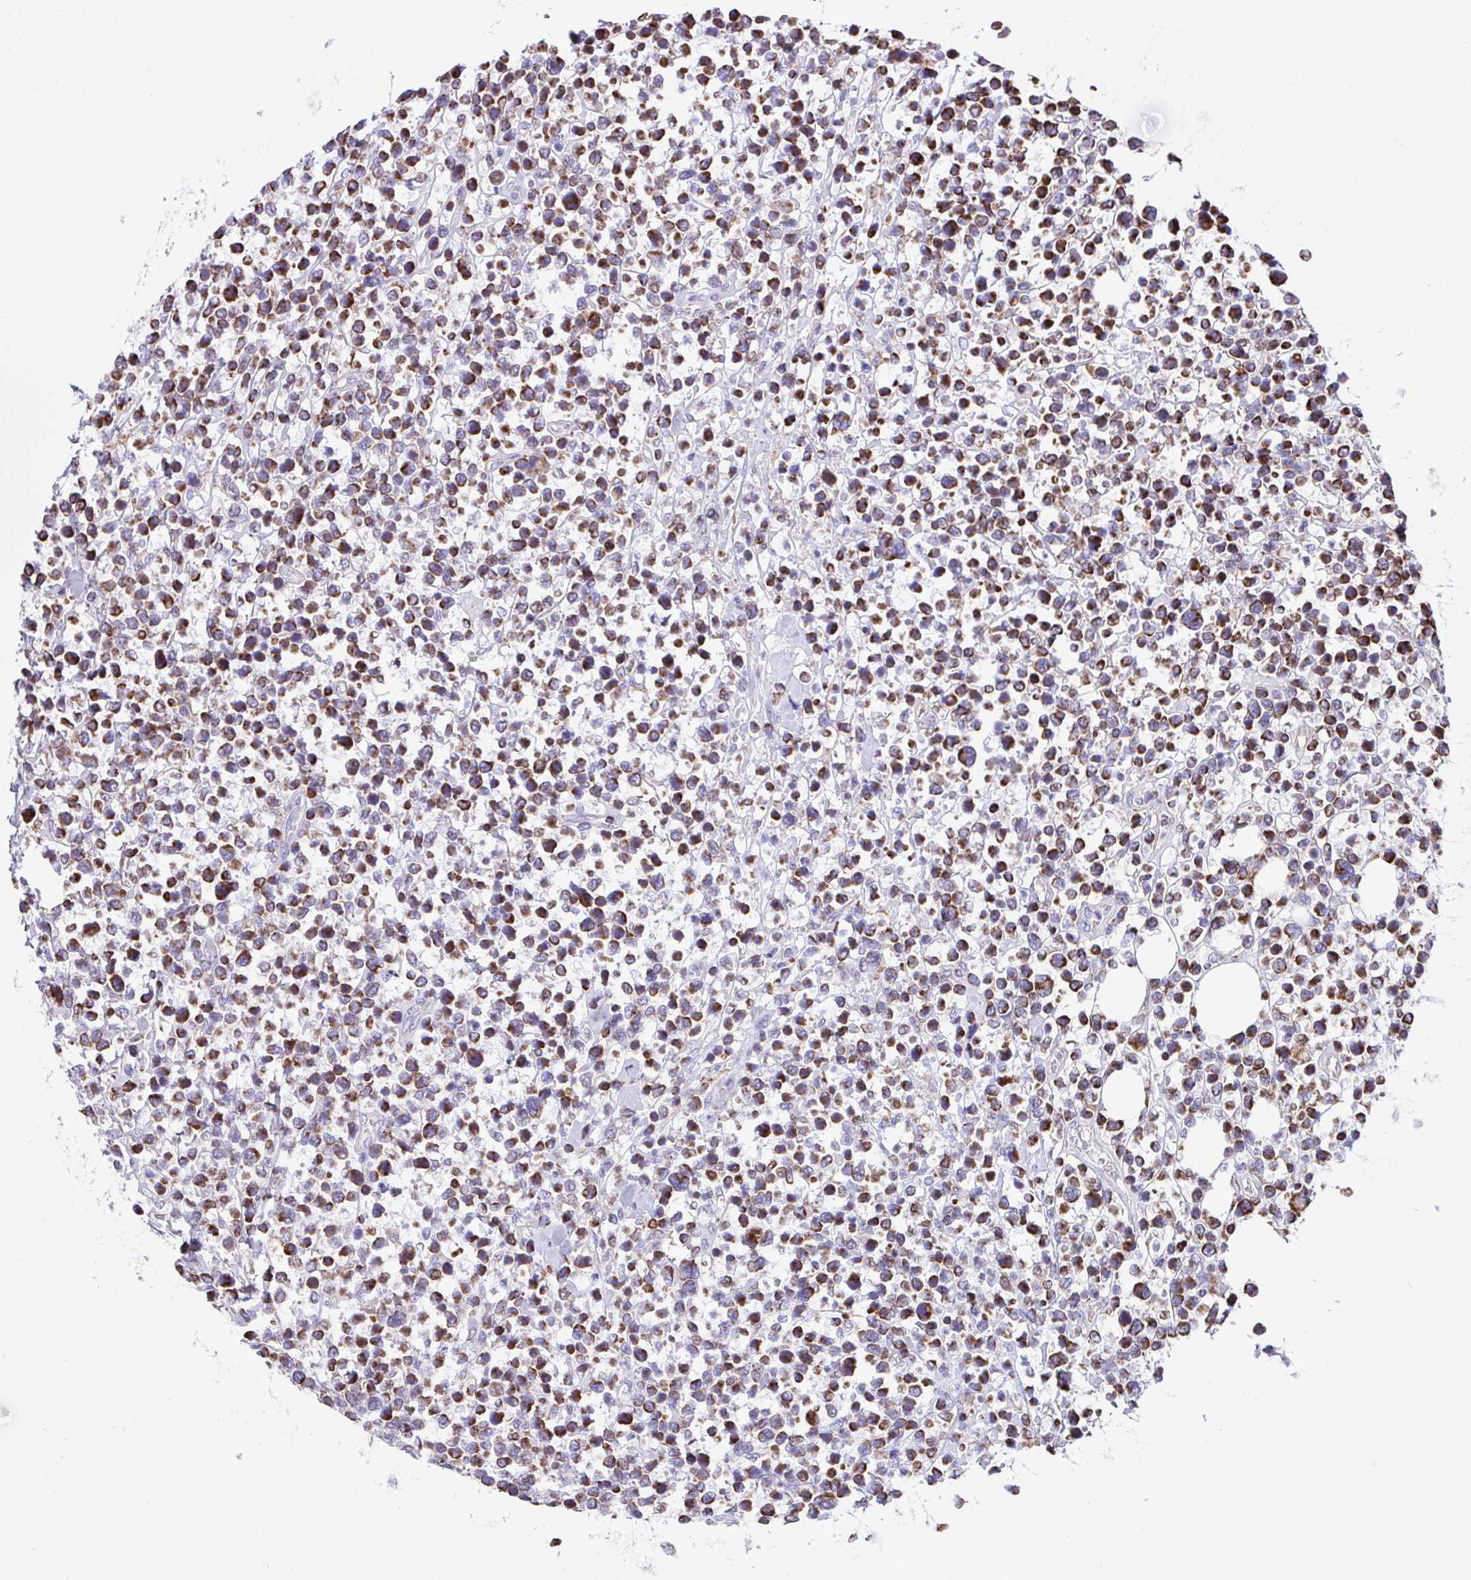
{"staining": {"intensity": "strong", "quantity": ">75%", "location": "cytoplasmic/membranous"}, "tissue": "lymphoma", "cell_type": "Tumor cells", "image_type": "cancer", "snomed": [{"axis": "morphology", "description": "Malignant lymphoma, non-Hodgkin's type, Low grade"}, {"axis": "topography", "description": "Lymph node"}], "caption": "There is high levels of strong cytoplasmic/membranous positivity in tumor cells of lymphoma, as demonstrated by immunohistochemical staining (brown color).", "gene": "PCMTD2", "patient": {"sex": "male", "age": 60}}